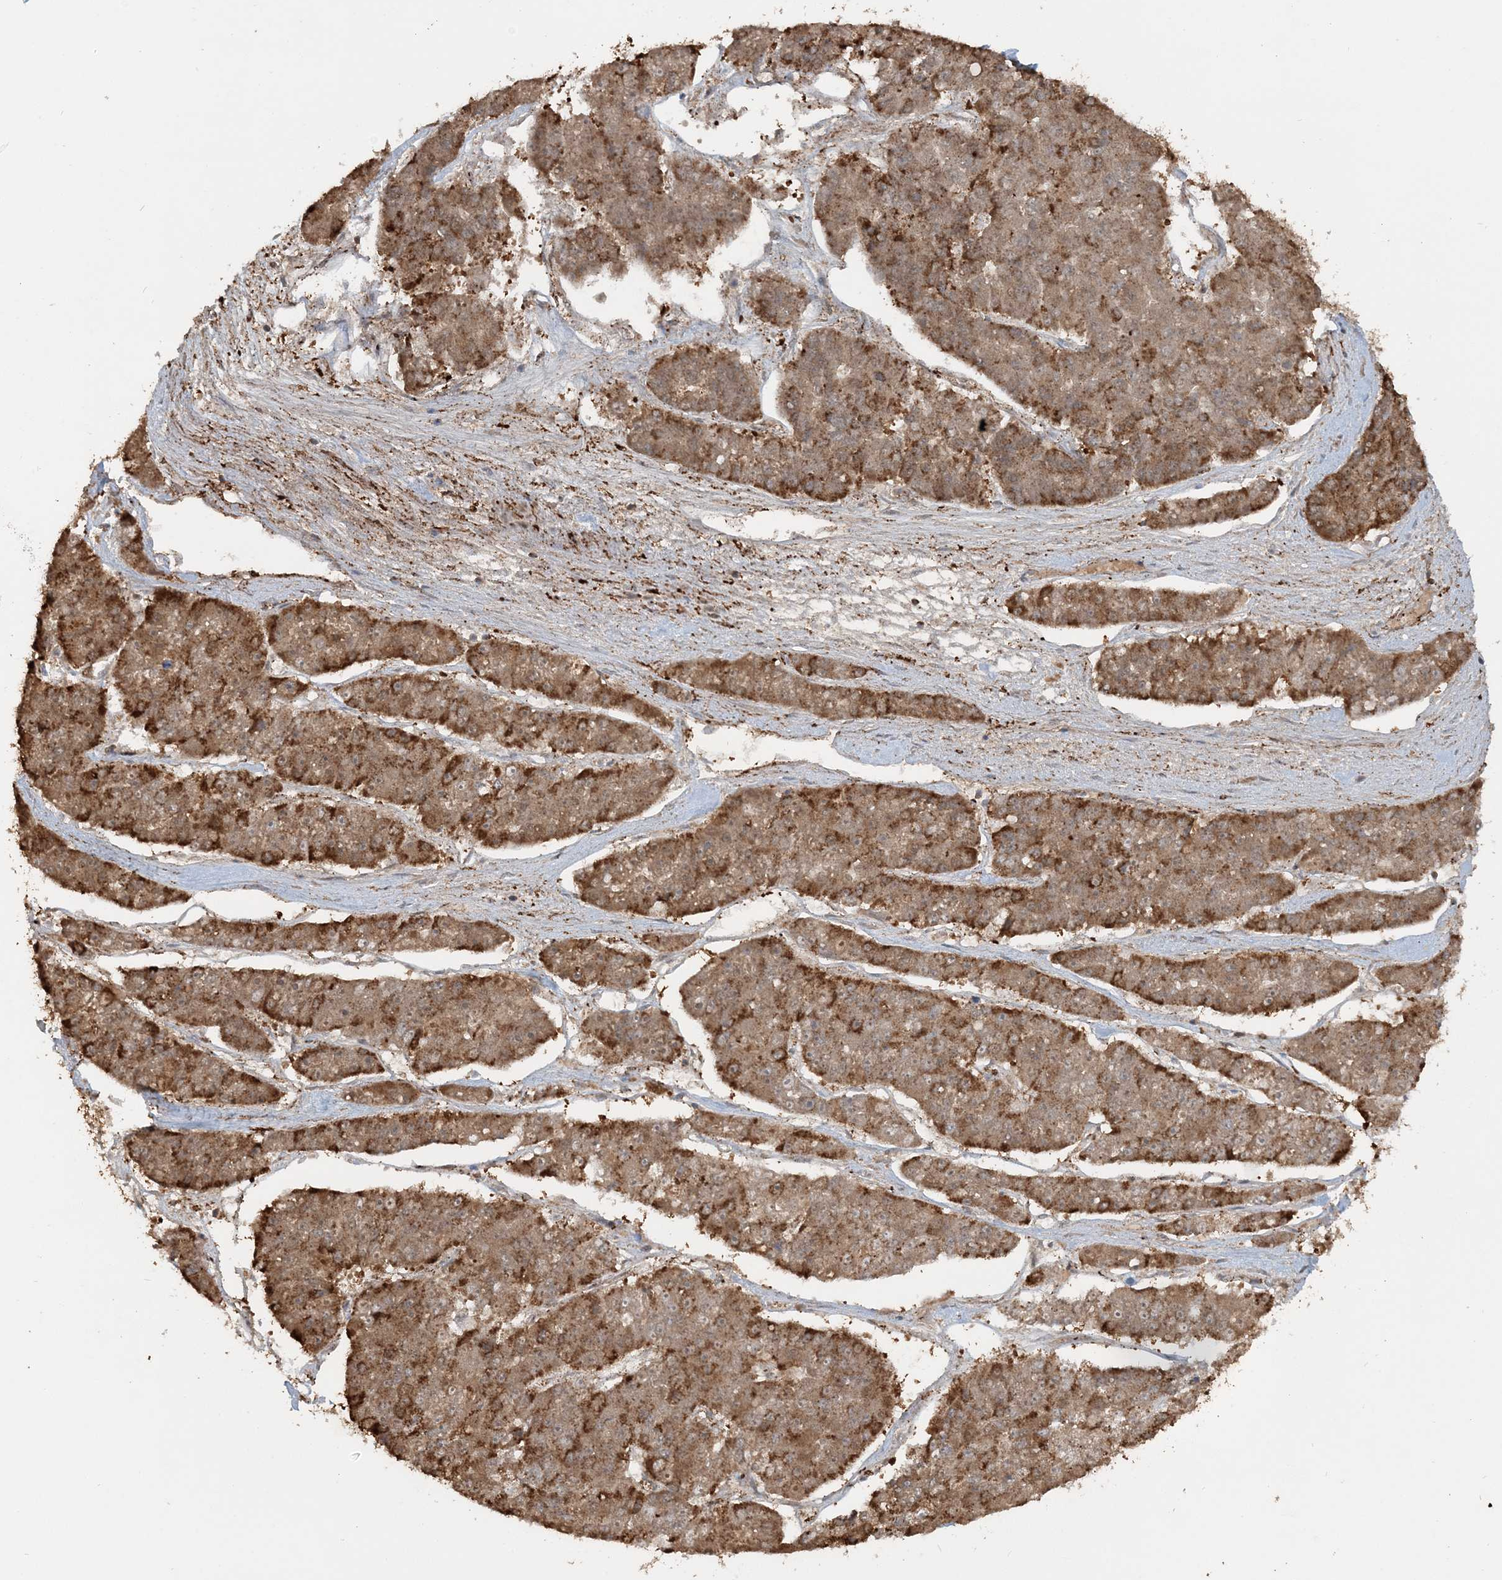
{"staining": {"intensity": "moderate", "quantity": ">75%", "location": "cytoplasmic/membranous"}, "tissue": "pancreatic cancer", "cell_type": "Tumor cells", "image_type": "cancer", "snomed": [{"axis": "morphology", "description": "Adenocarcinoma, NOS"}, {"axis": "topography", "description": "Pancreas"}], "caption": "A histopathology image of pancreatic cancer stained for a protein displays moderate cytoplasmic/membranous brown staining in tumor cells.", "gene": "DSTN", "patient": {"sex": "male", "age": 50}}